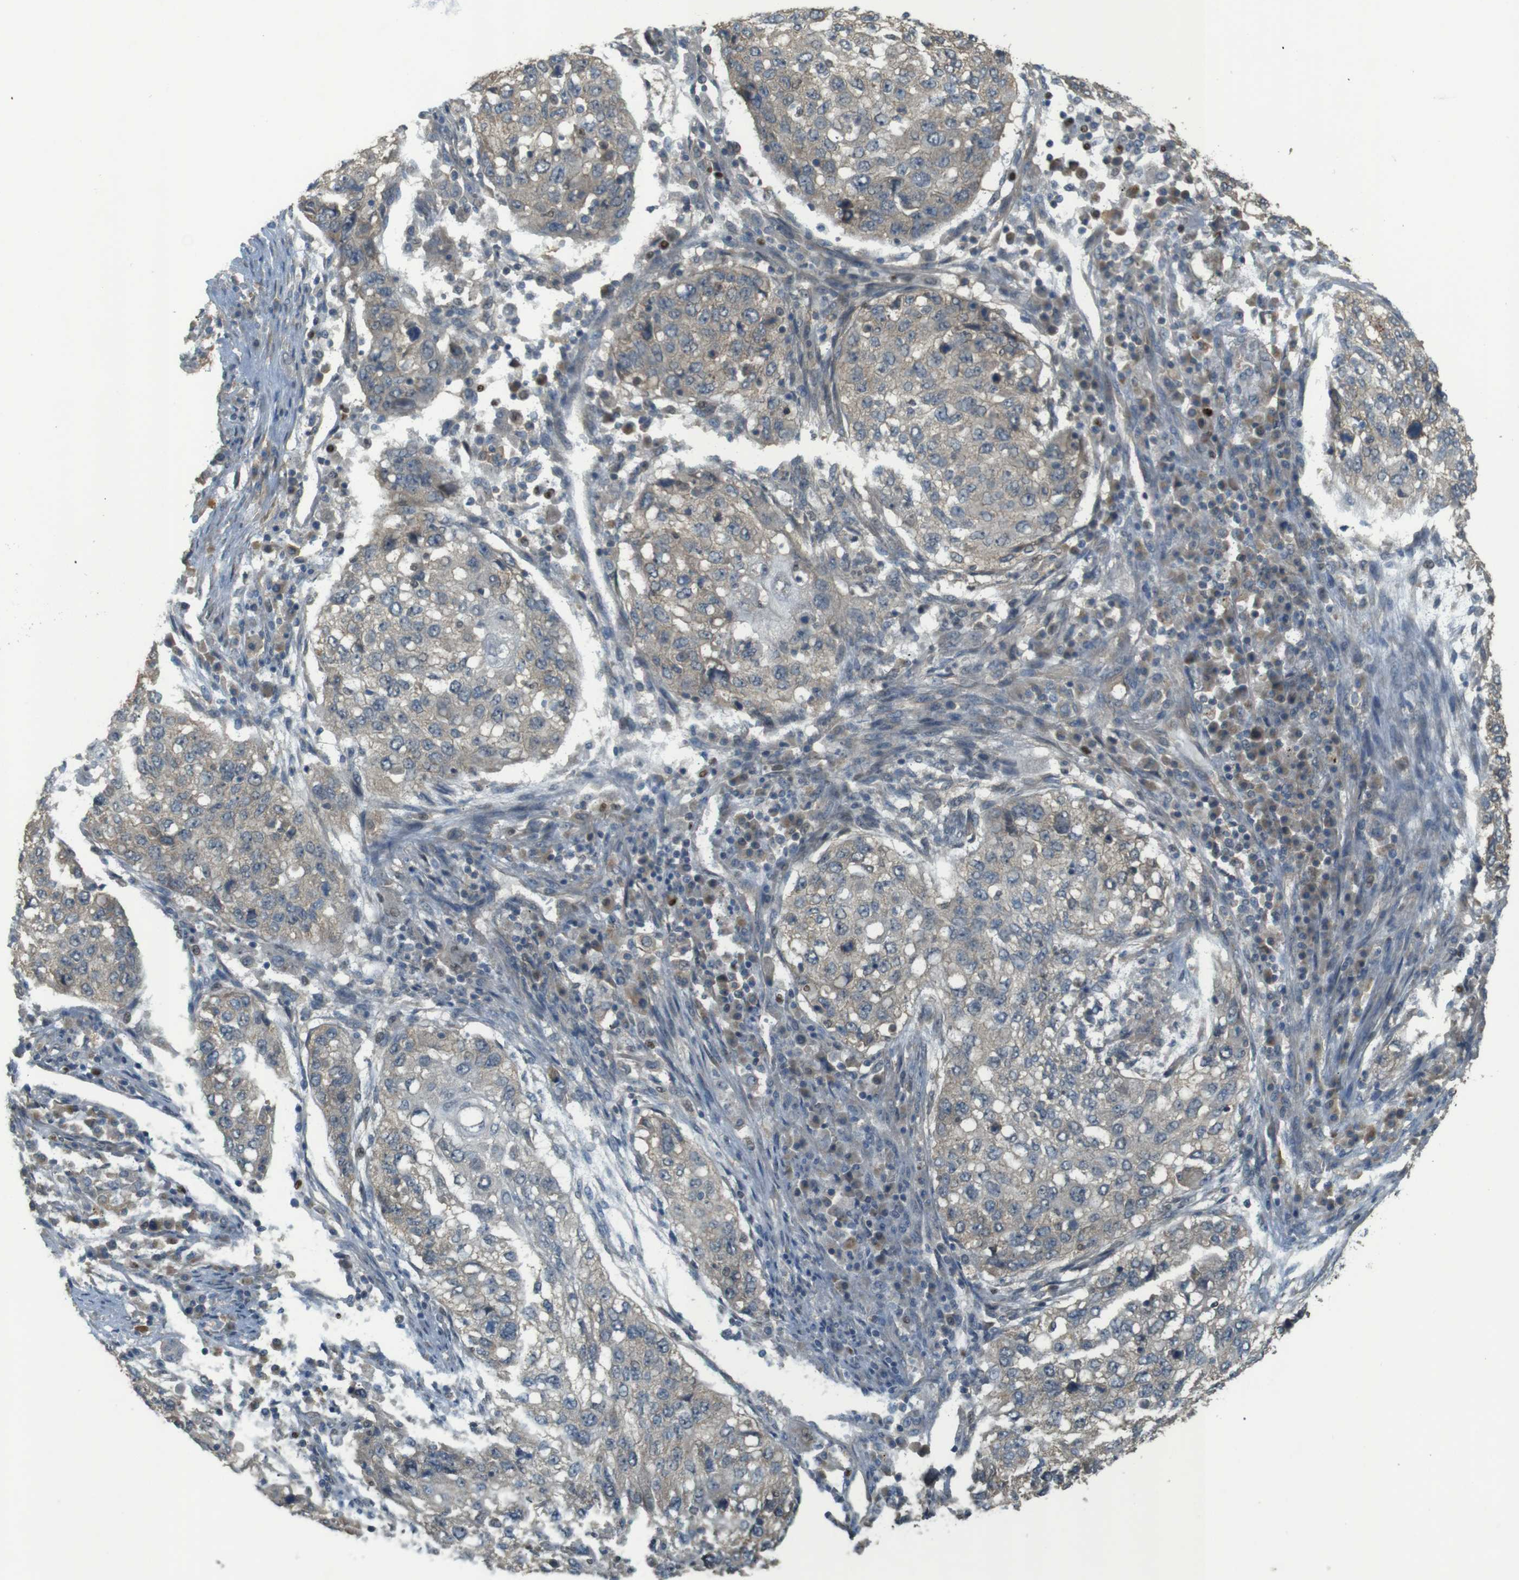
{"staining": {"intensity": "weak", "quantity": "<25%", "location": "cytoplasmic/membranous"}, "tissue": "lung cancer", "cell_type": "Tumor cells", "image_type": "cancer", "snomed": [{"axis": "morphology", "description": "Squamous cell carcinoma, NOS"}, {"axis": "topography", "description": "Lung"}], "caption": "This histopathology image is of lung cancer stained with immunohistochemistry (IHC) to label a protein in brown with the nuclei are counter-stained blue. There is no positivity in tumor cells.", "gene": "ZDHHC20", "patient": {"sex": "female", "age": 63}}